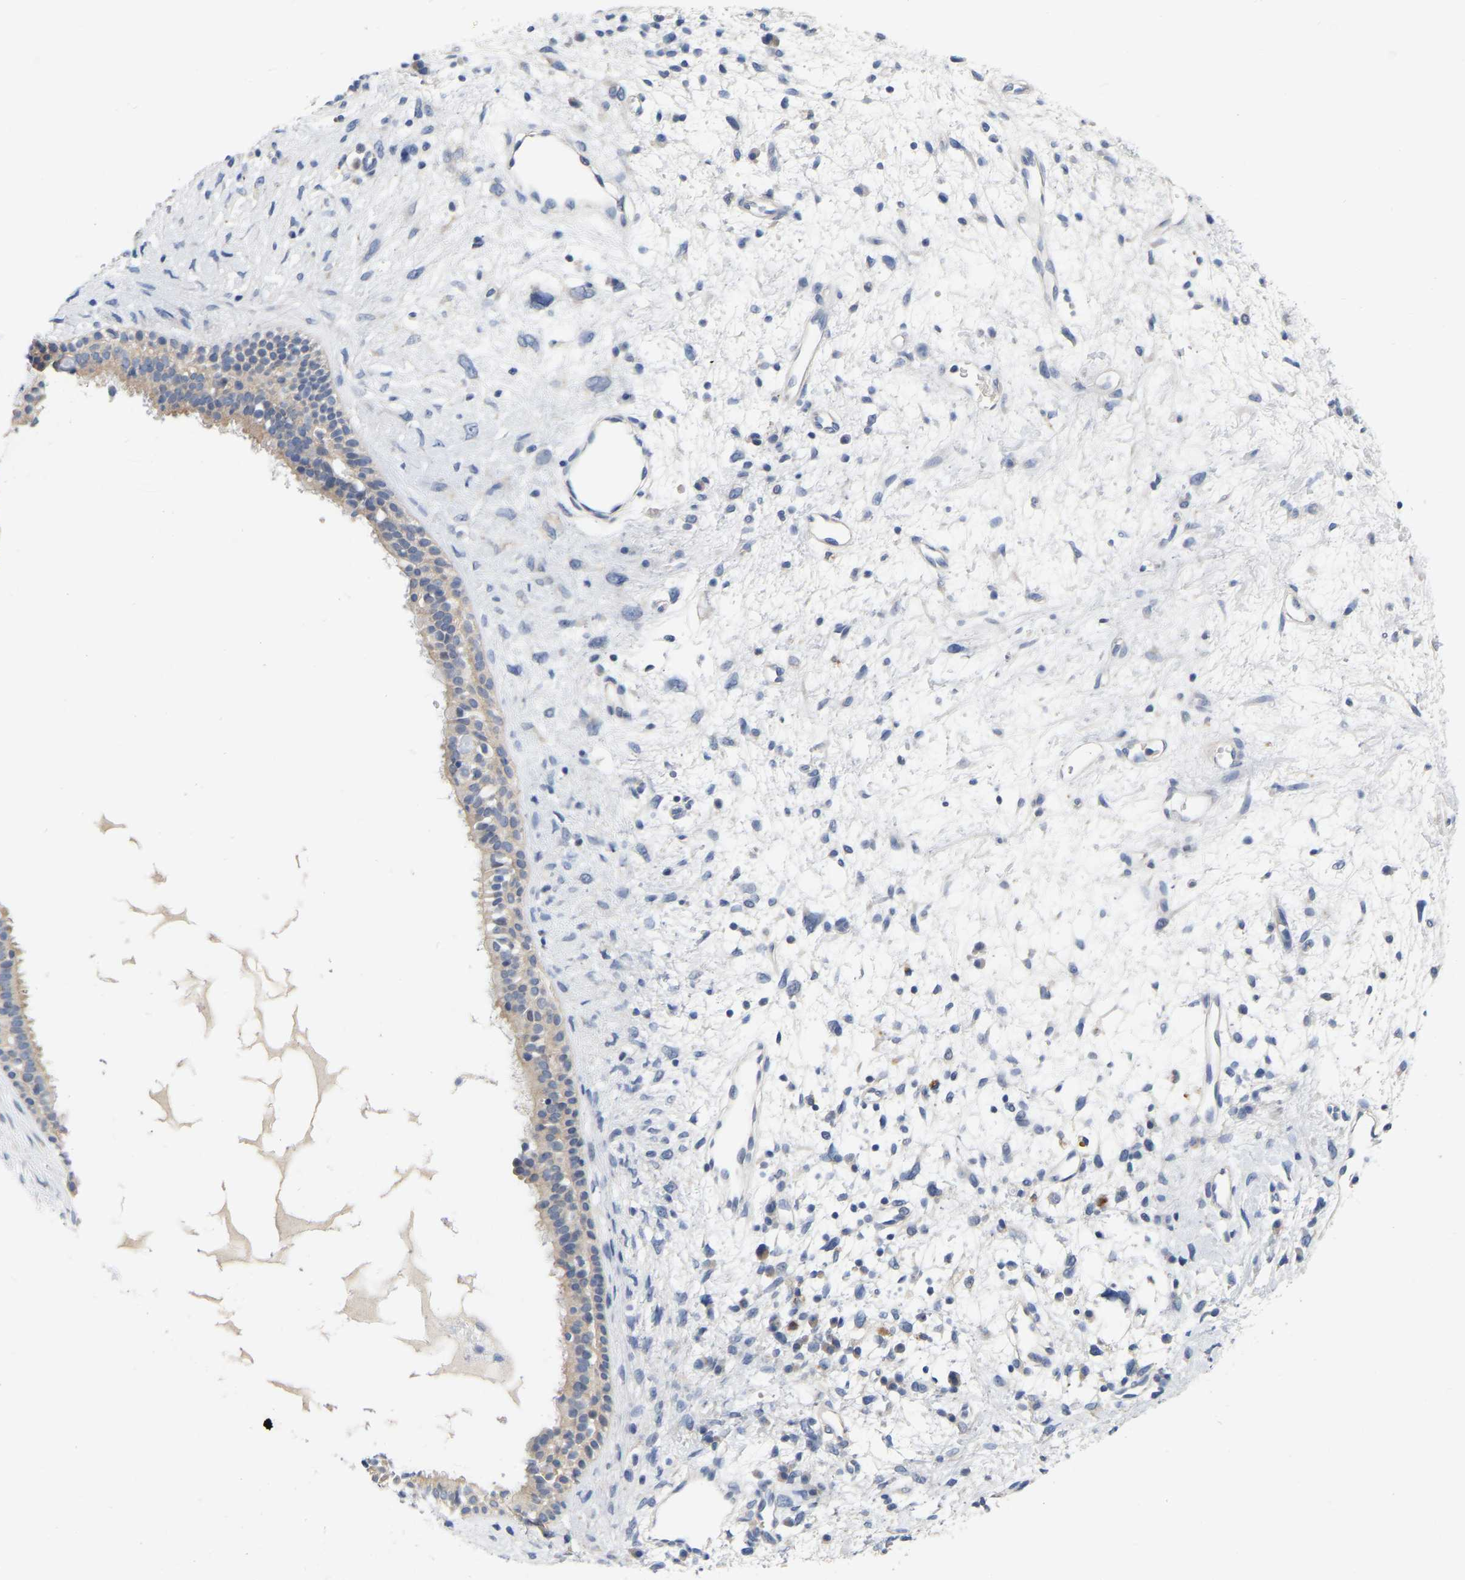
{"staining": {"intensity": "weak", "quantity": ">75%", "location": "cytoplasmic/membranous"}, "tissue": "nasopharynx", "cell_type": "Respiratory epithelial cells", "image_type": "normal", "snomed": [{"axis": "morphology", "description": "Normal tissue, NOS"}, {"axis": "topography", "description": "Nasopharynx"}], "caption": "Approximately >75% of respiratory epithelial cells in normal human nasopharynx display weak cytoplasmic/membranous protein expression as visualized by brown immunohistochemical staining.", "gene": "WIPI2", "patient": {"sex": "male", "age": 22}}